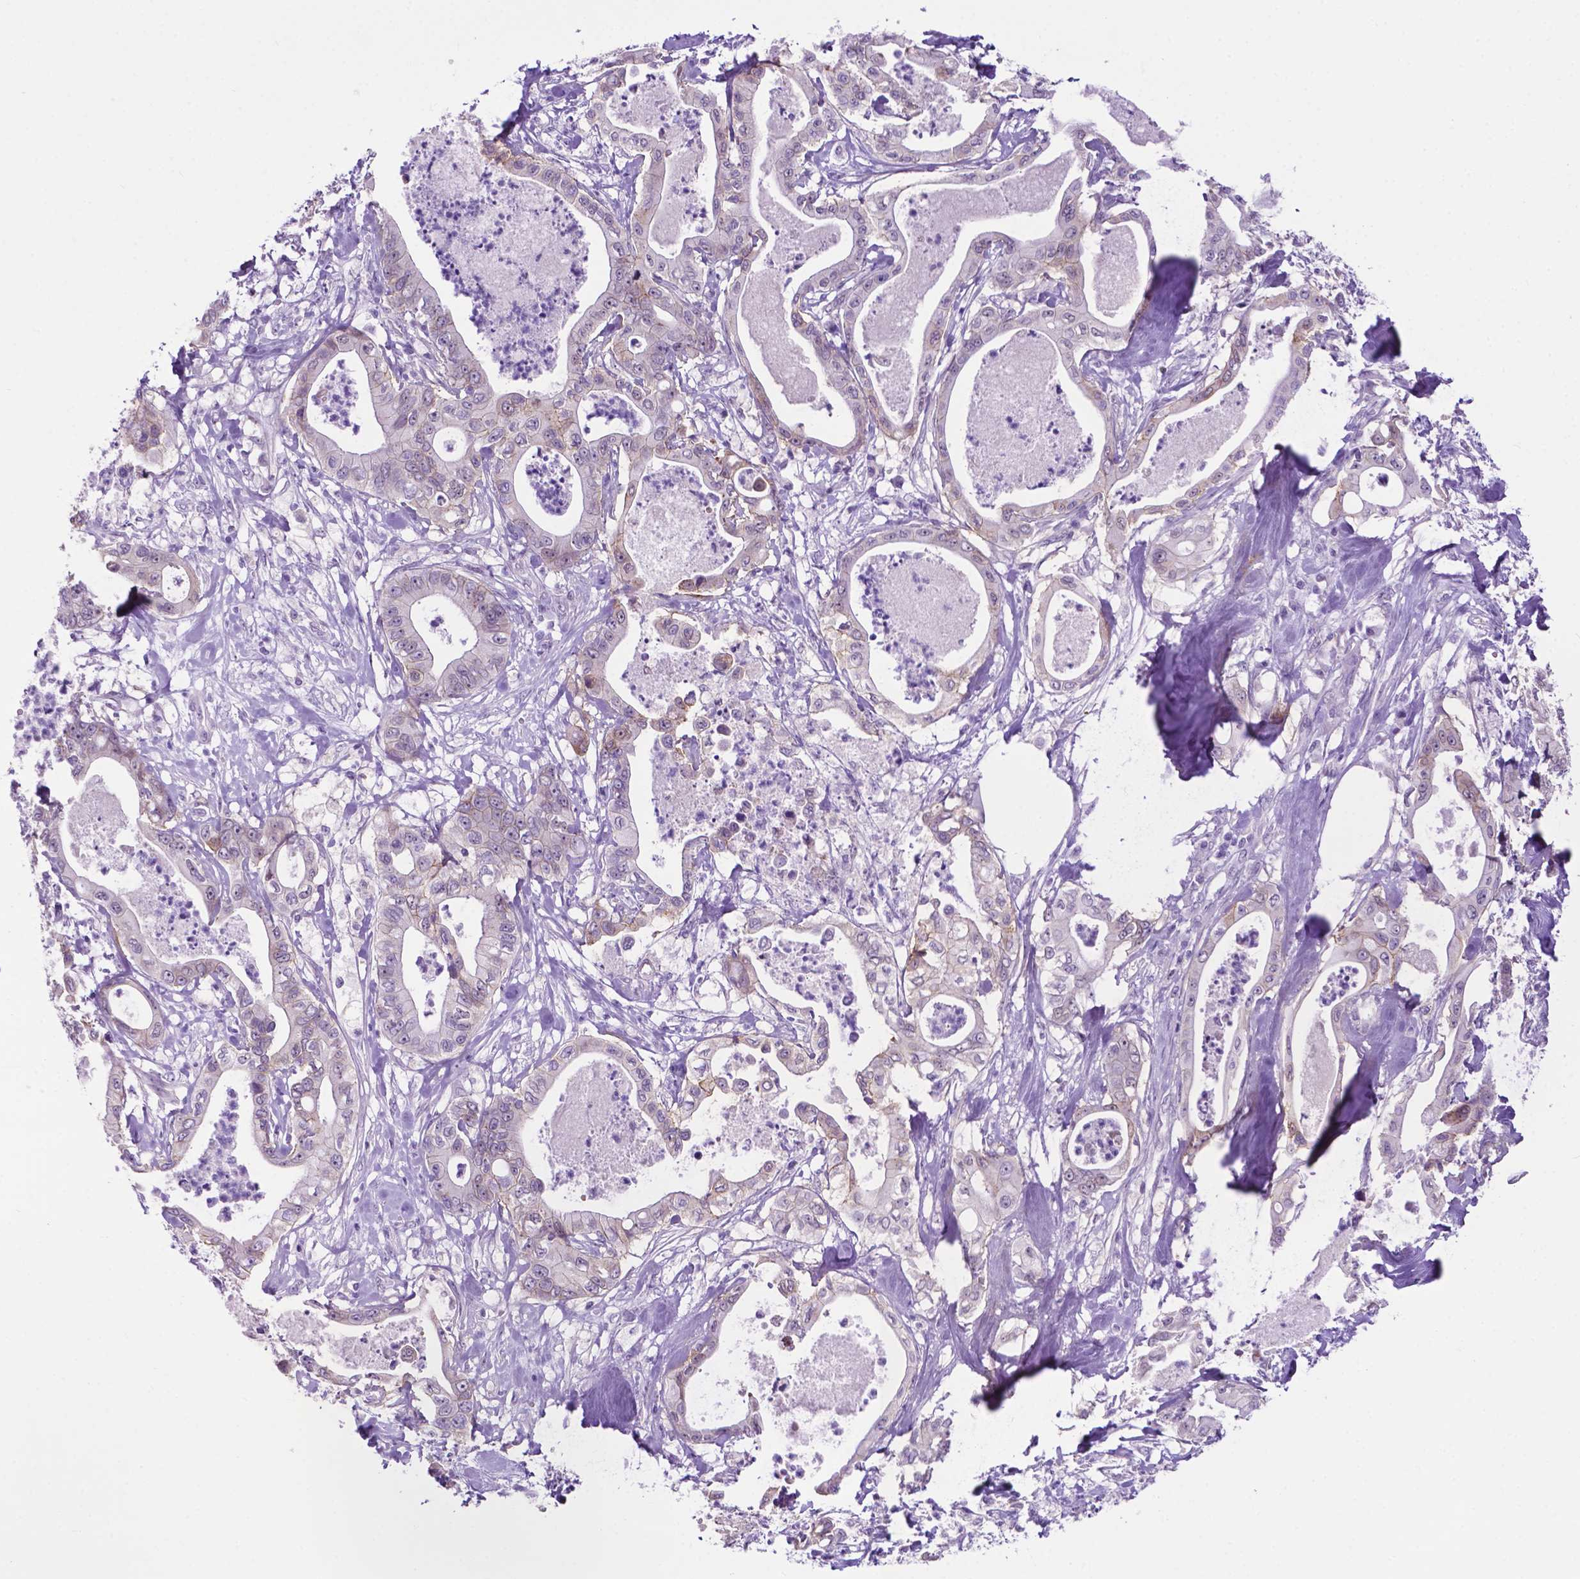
{"staining": {"intensity": "weak", "quantity": "<25%", "location": "cytoplasmic/membranous"}, "tissue": "pancreatic cancer", "cell_type": "Tumor cells", "image_type": "cancer", "snomed": [{"axis": "morphology", "description": "Adenocarcinoma, NOS"}, {"axis": "topography", "description": "Pancreas"}], "caption": "A histopathology image of pancreatic adenocarcinoma stained for a protein exhibits no brown staining in tumor cells. Nuclei are stained in blue.", "gene": "TACSTD2", "patient": {"sex": "male", "age": 71}}